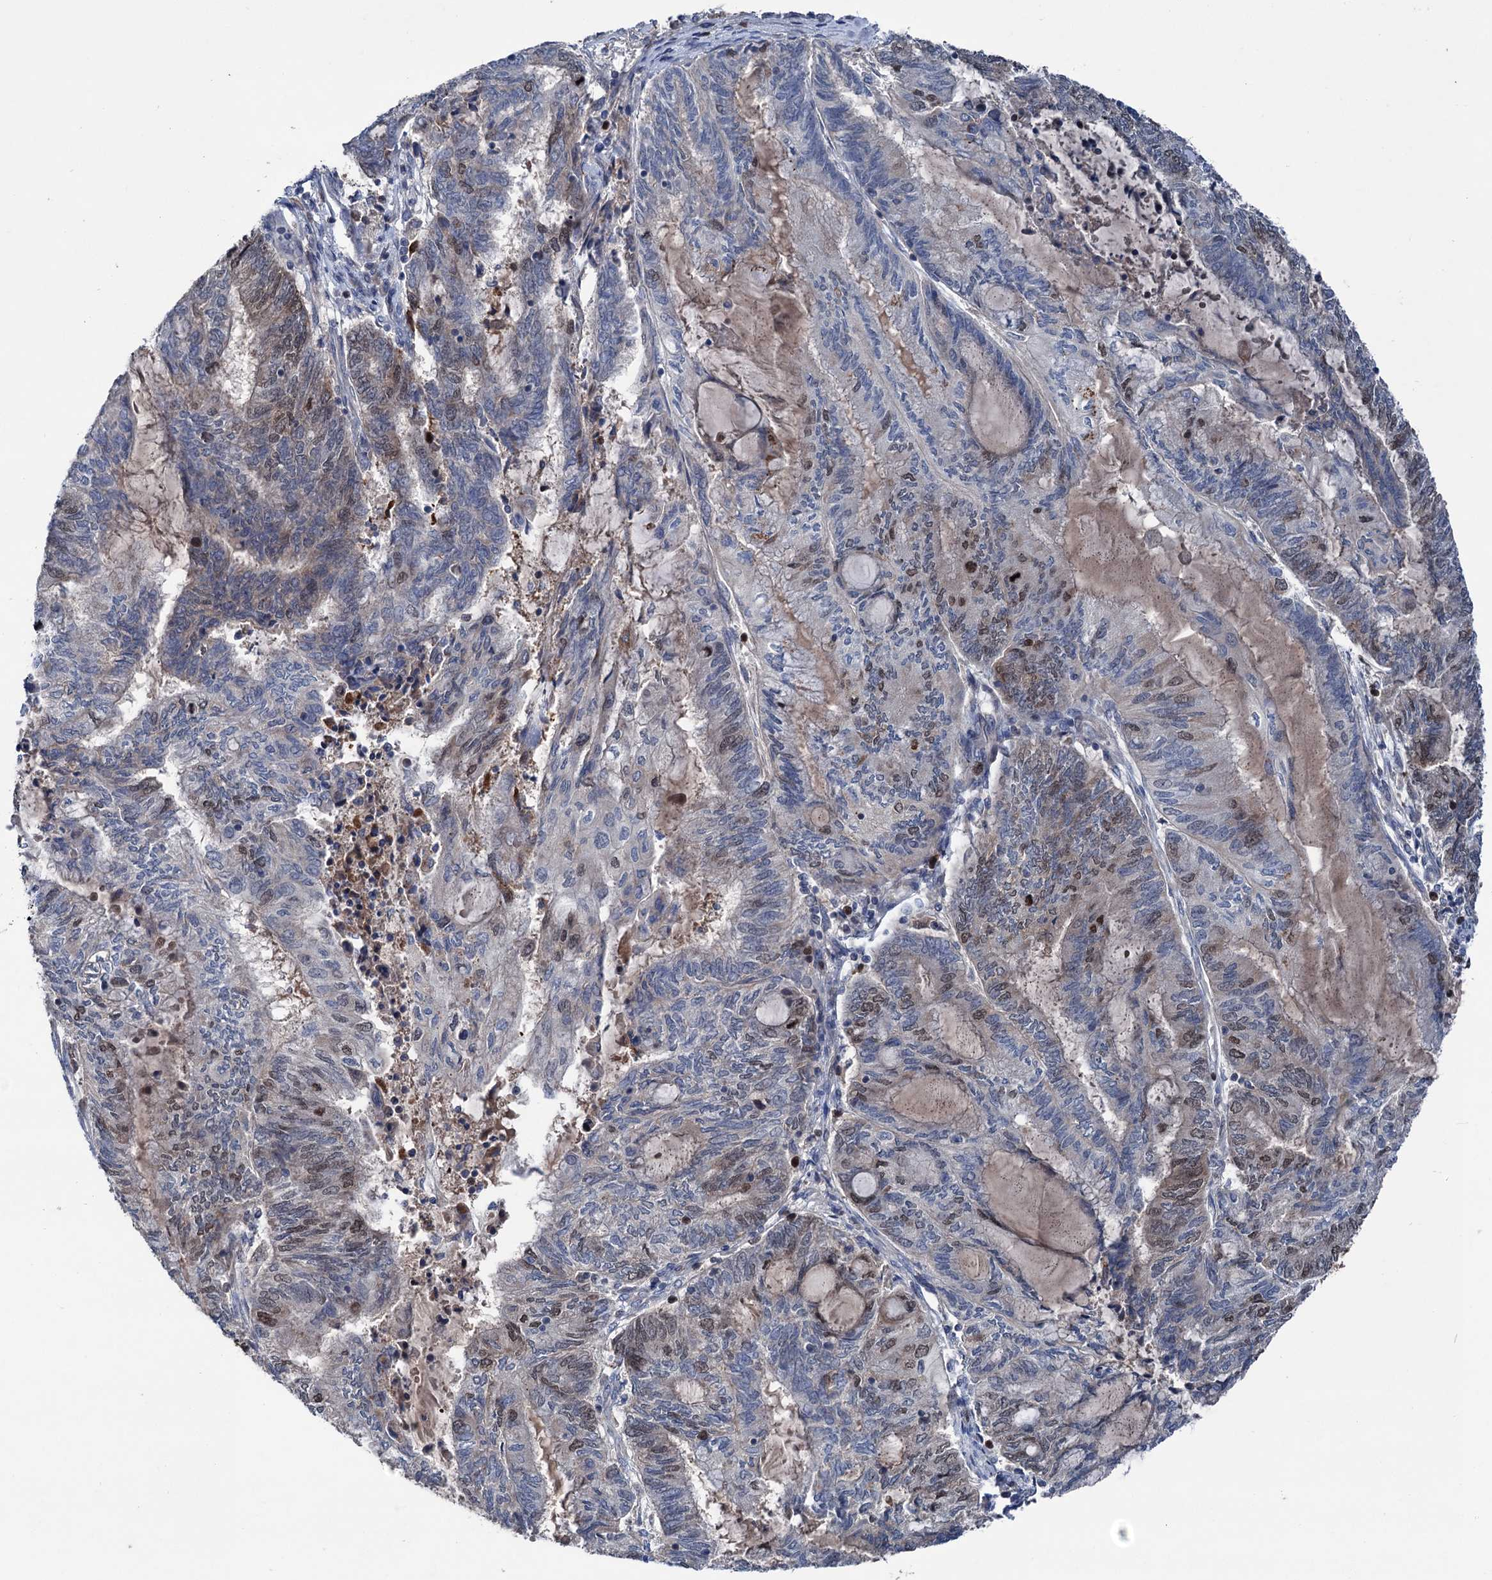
{"staining": {"intensity": "strong", "quantity": "25%-75%", "location": "cytoplasmic/membranous,nuclear"}, "tissue": "endometrial cancer", "cell_type": "Tumor cells", "image_type": "cancer", "snomed": [{"axis": "morphology", "description": "Adenocarcinoma, NOS"}, {"axis": "topography", "description": "Uterus"}, {"axis": "topography", "description": "Endometrium"}], "caption": "Endometrial cancer tissue exhibits strong cytoplasmic/membranous and nuclear positivity in about 25%-75% of tumor cells", "gene": "NCAPD2", "patient": {"sex": "female", "age": 70}}